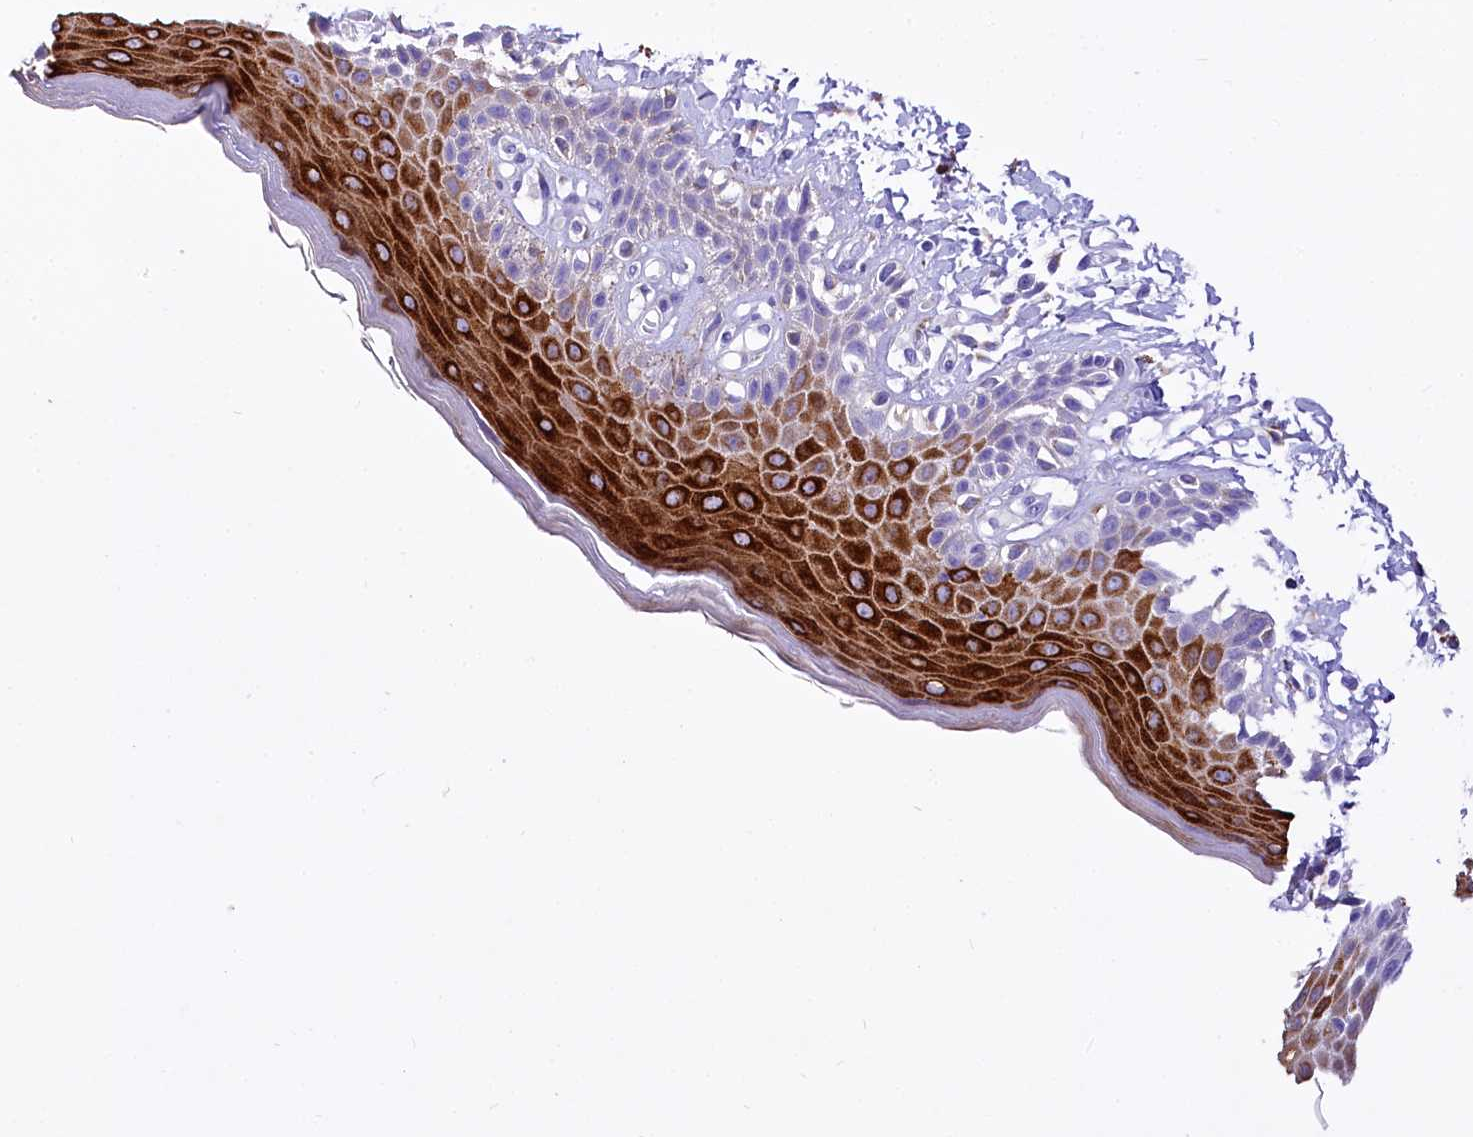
{"staining": {"intensity": "strong", "quantity": "25%-75%", "location": "cytoplasmic/membranous"}, "tissue": "skin", "cell_type": "Epidermal cells", "image_type": "normal", "snomed": [{"axis": "morphology", "description": "Normal tissue, NOS"}, {"axis": "topography", "description": "Anal"}], "caption": "Protein staining exhibits strong cytoplasmic/membranous expression in approximately 25%-75% of epidermal cells in benign skin.", "gene": "A2ML1", "patient": {"sex": "female", "age": 78}}